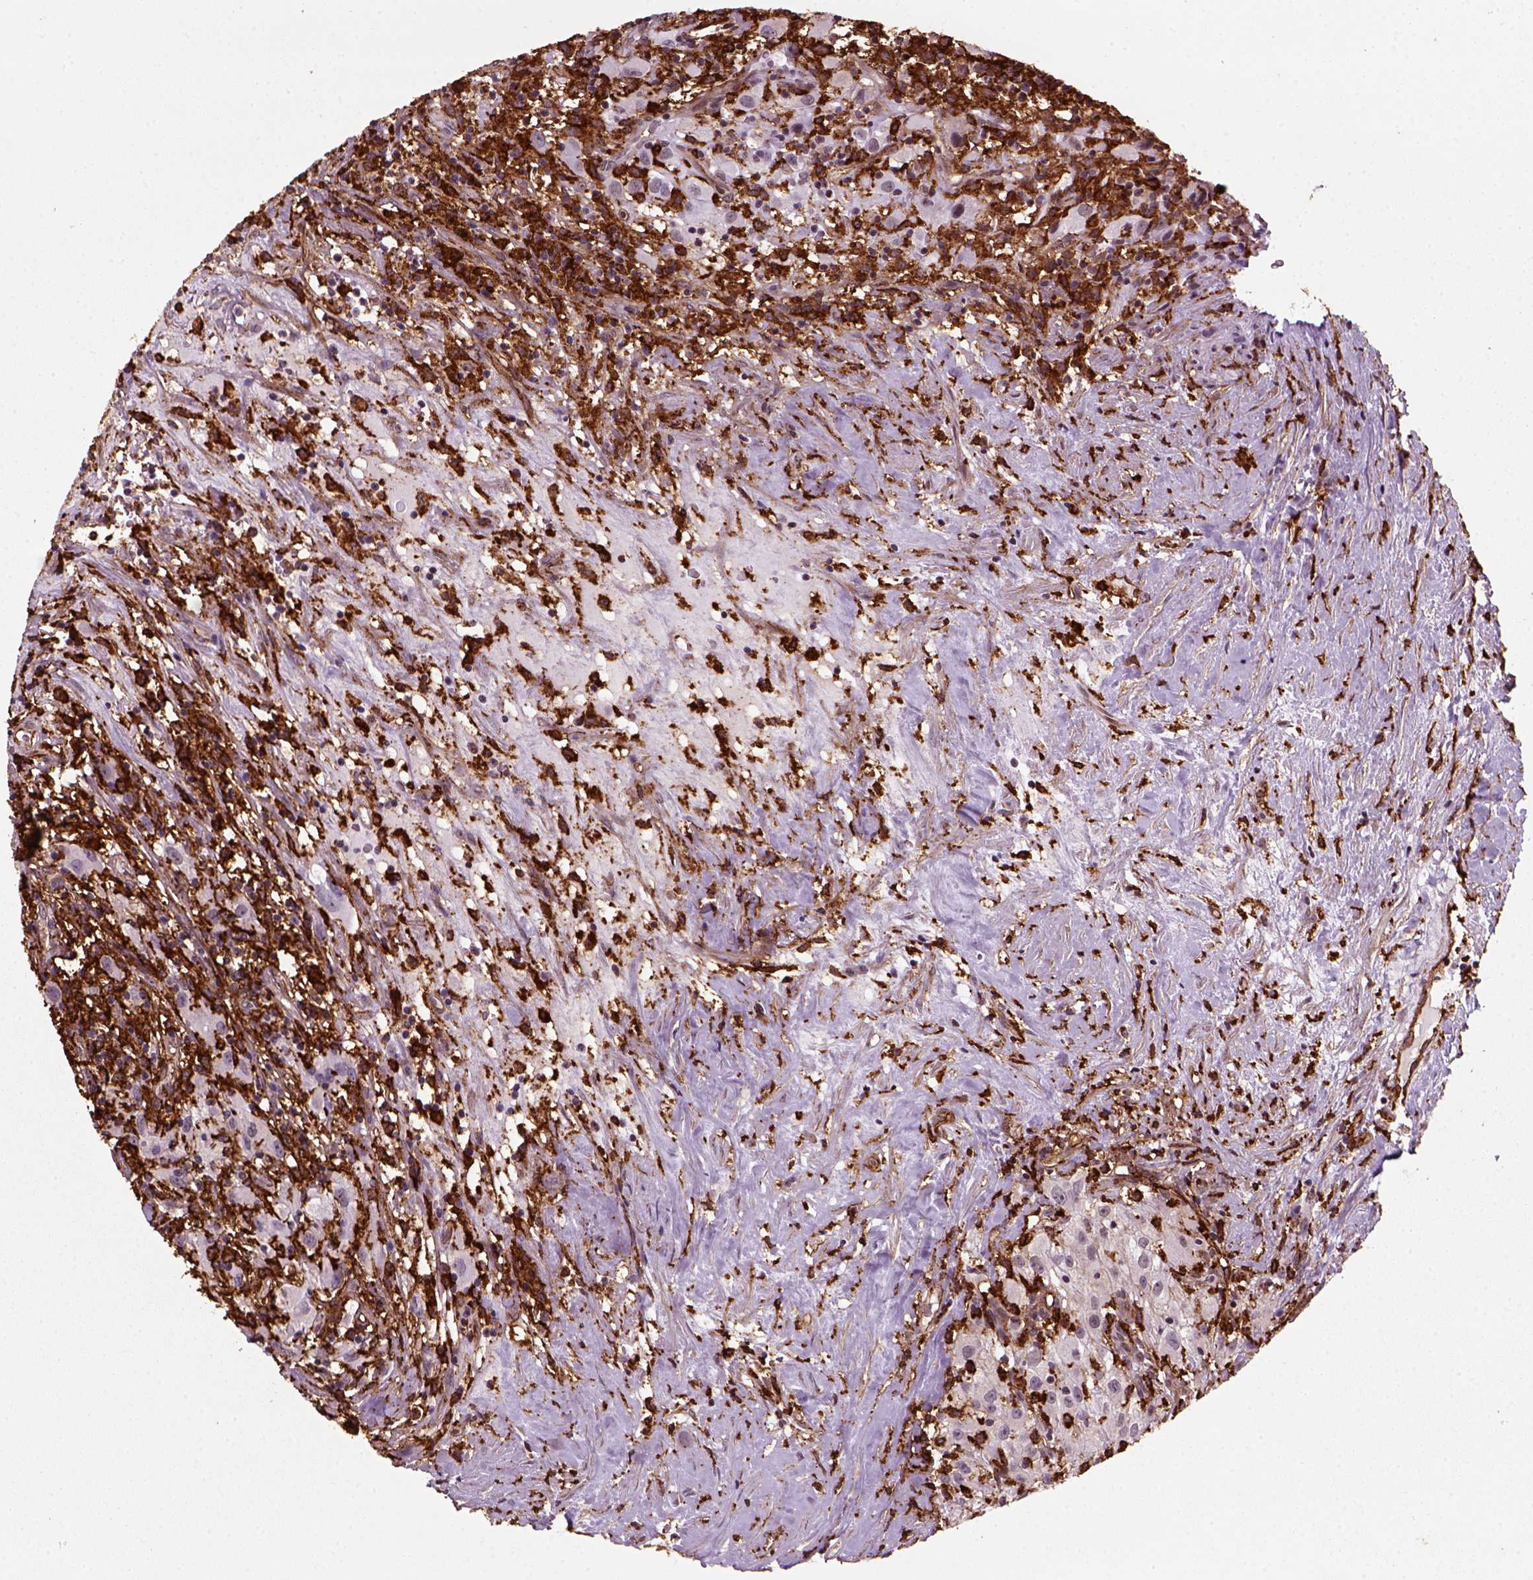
{"staining": {"intensity": "strong", "quantity": "<25%", "location": "cytoplasmic/membranous"}, "tissue": "renal cancer", "cell_type": "Tumor cells", "image_type": "cancer", "snomed": [{"axis": "morphology", "description": "Adenocarcinoma, NOS"}, {"axis": "topography", "description": "Kidney"}], "caption": "This photomicrograph reveals immunohistochemistry (IHC) staining of human renal cancer (adenocarcinoma), with medium strong cytoplasmic/membranous positivity in approximately <25% of tumor cells.", "gene": "MARCKS", "patient": {"sex": "female", "age": 67}}